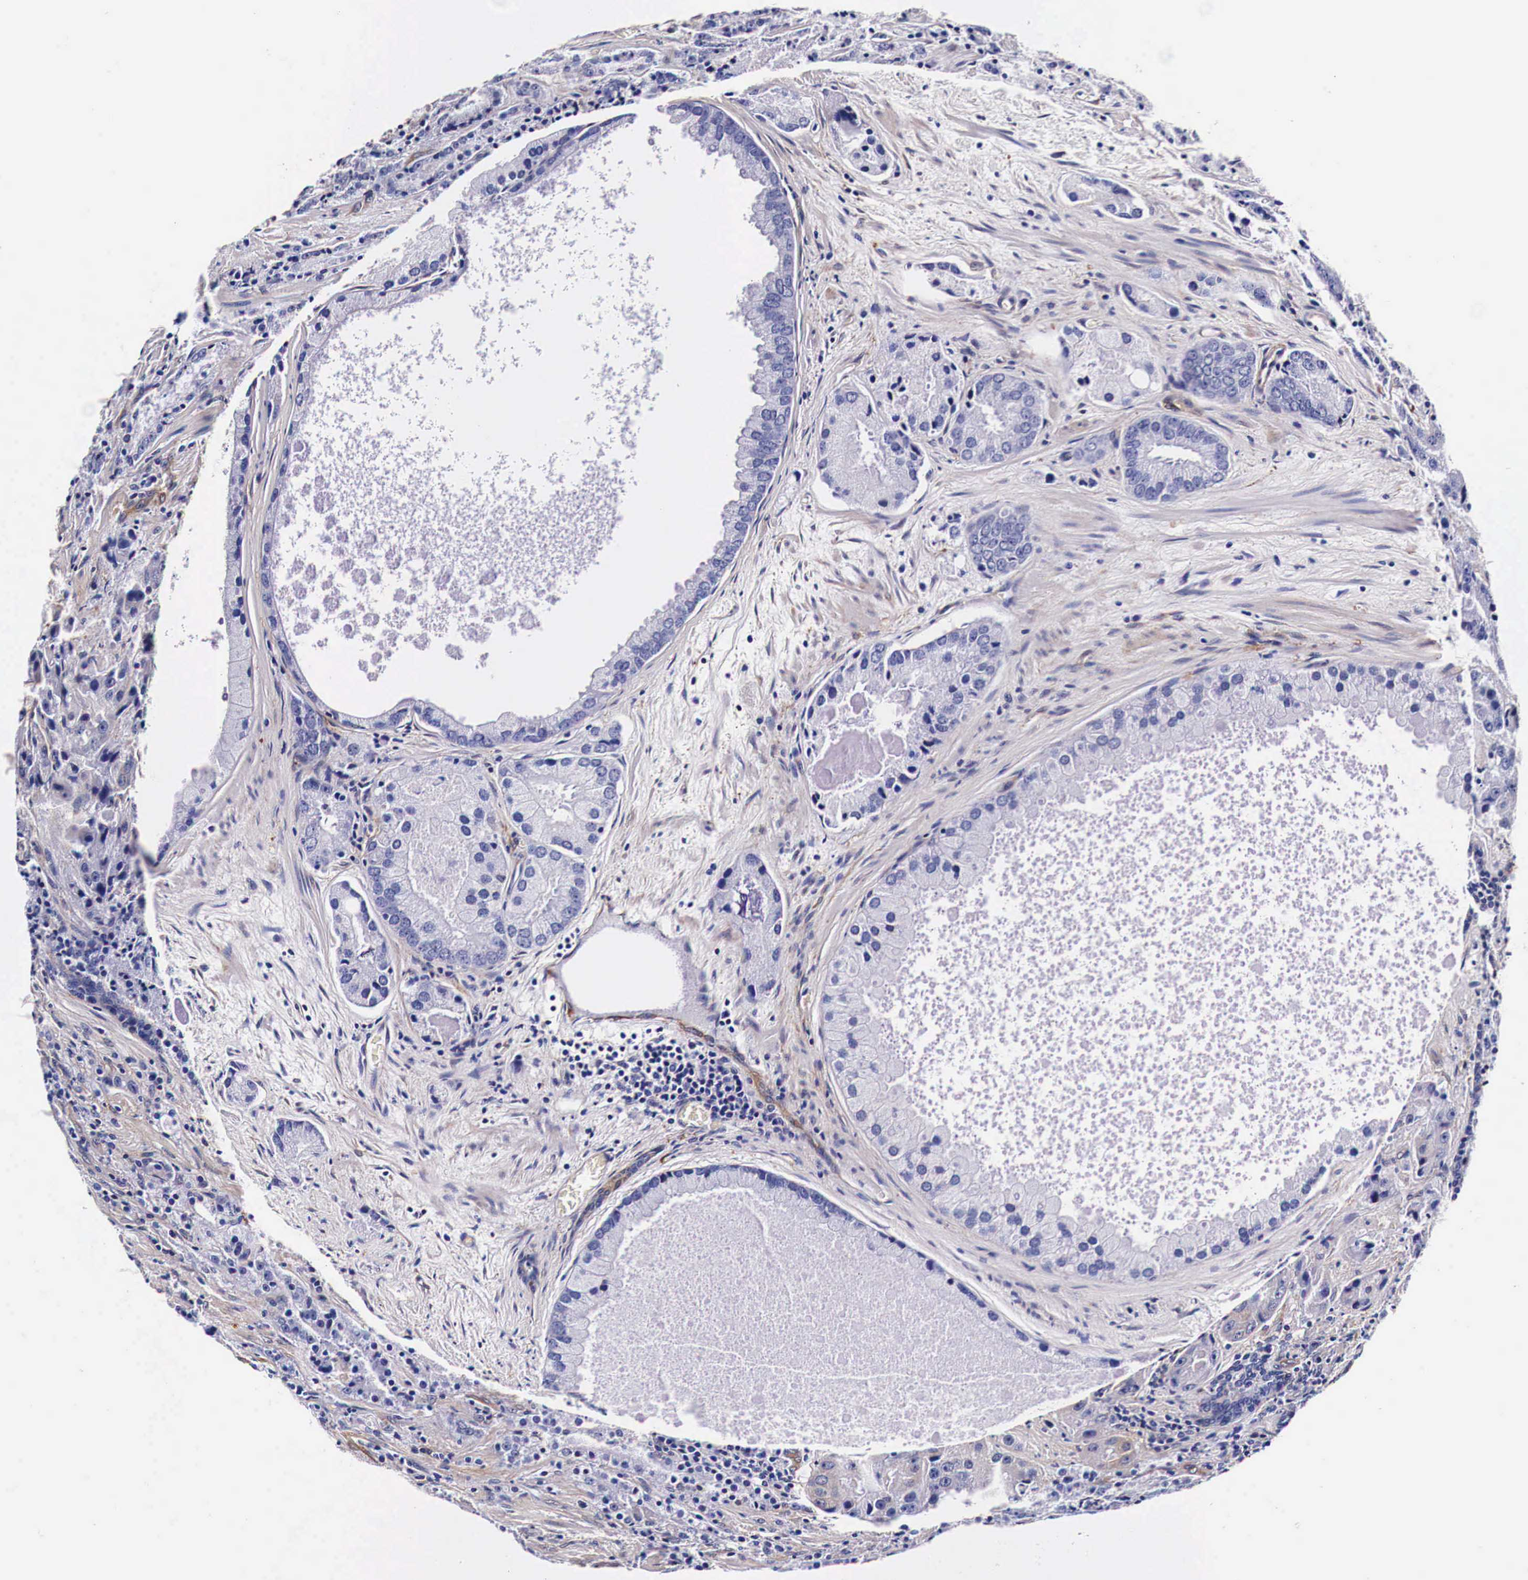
{"staining": {"intensity": "negative", "quantity": "none", "location": "none"}, "tissue": "prostate cancer", "cell_type": "Tumor cells", "image_type": "cancer", "snomed": [{"axis": "morphology", "description": "Adenocarcinoma, Medium grade"}, {"axis": "topography", "description": "Prostate"}], "caption": "A micrograph of human medium-grade adenocarcinoma (prostate) is negative for staining in tumor cells. (Stains: DAB (3,3'-diaminobenzidine) IHC with hematoxylin counter stain, Microscopy: brightfield microscopy at high magnification).", "gene": "HSPB1", "patient": {"sex": "male", "age": 70}}